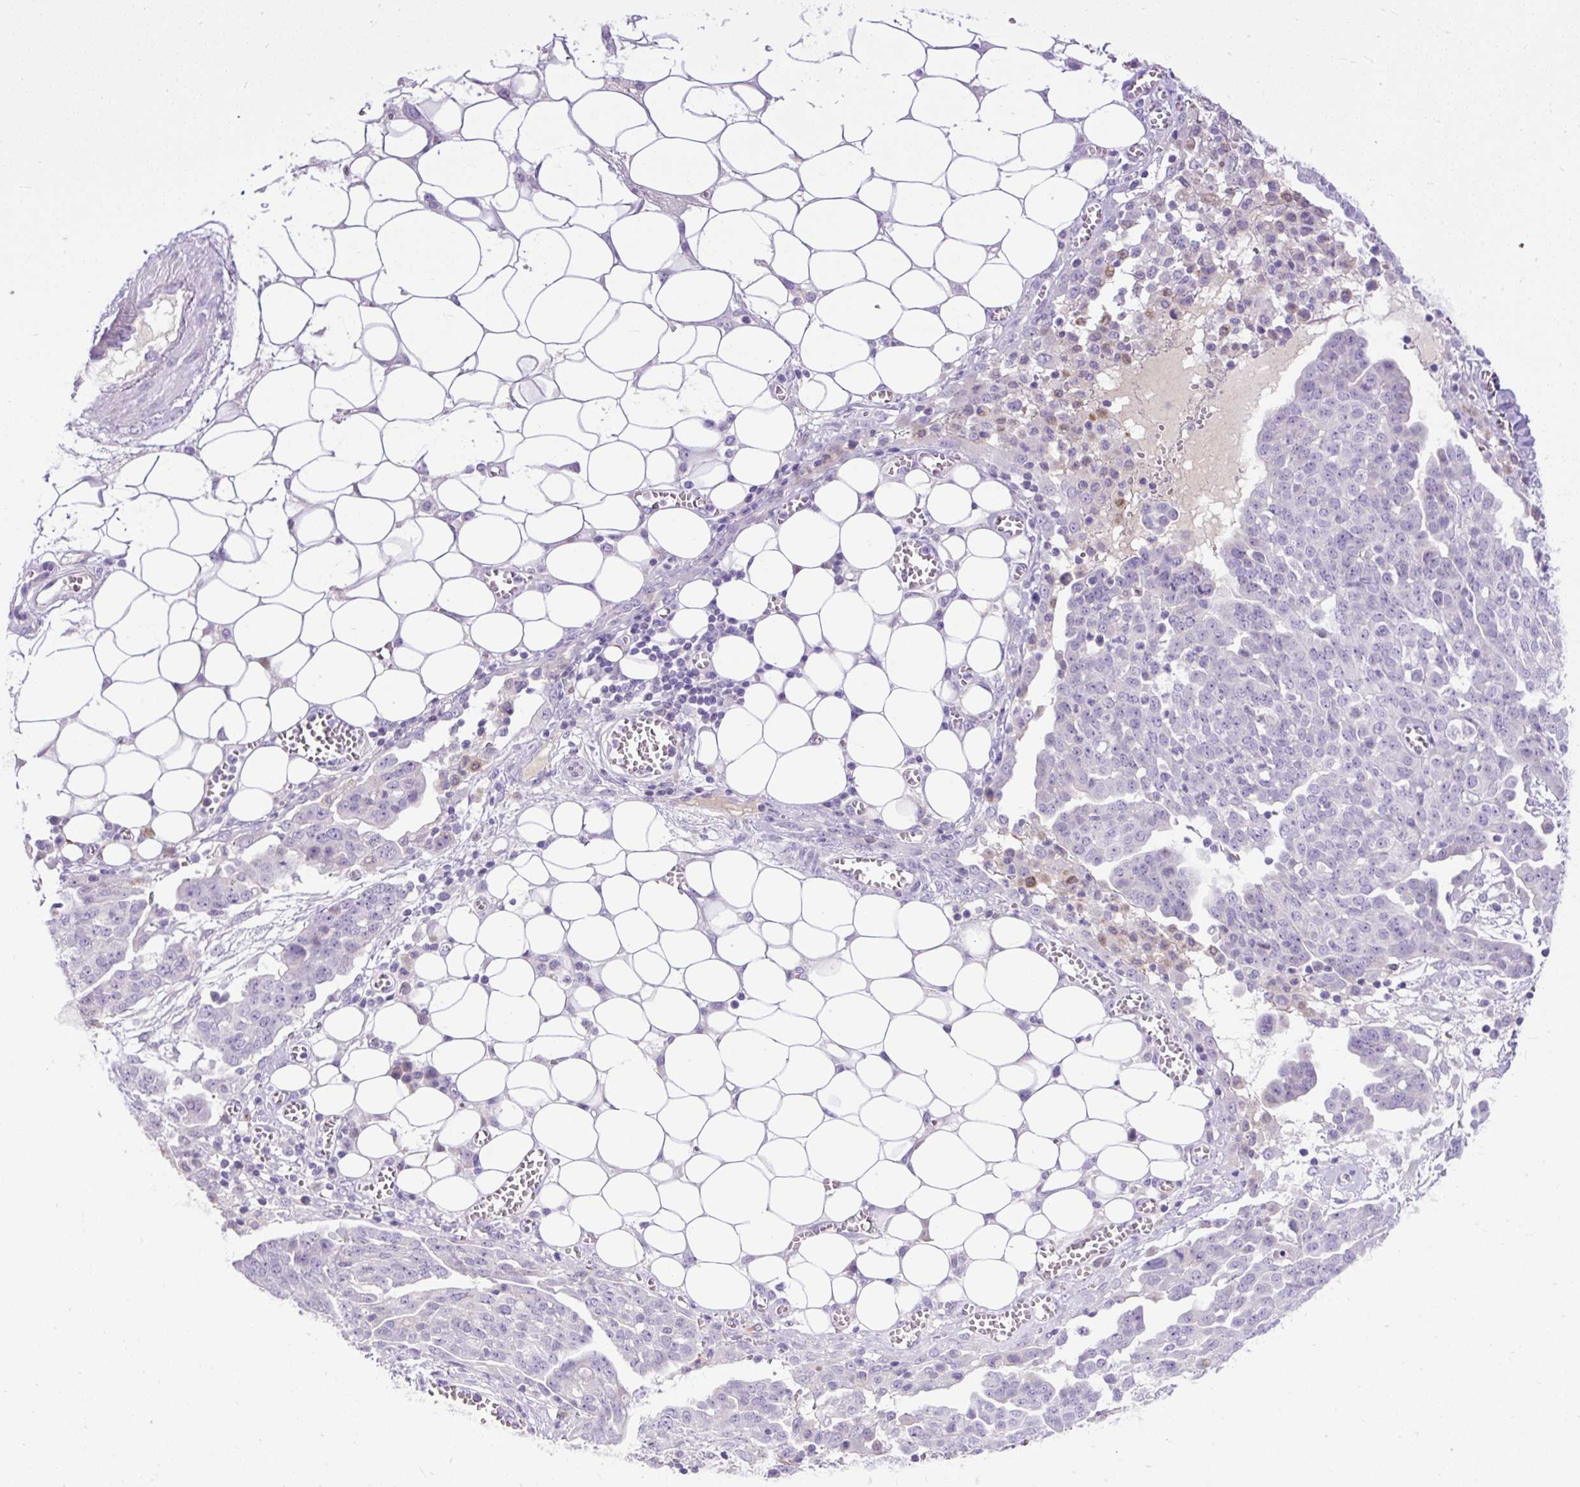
{"staining": {"intensity": "negative", "quantity": "none", "location": "none"}, "tissue": "ovarian cancer", "cell_type": "Tumor cells", "image_type": "cancer", "snomed": [{"axis": "morphology", "description": "Cystadenocarcinoma, serous, NOS"}, {"axis": "topography", "description": "Soft tissue"}, {"axis": "topography", "description": "Ovary"}], "caption": "This histopathology image is of serous cystadenocarcinoma (ovarian) stained with immunohistochemistry (IHC) to label a protein in brown with the nuclei are counter-stained blue. There is no positivity in tumor cells.", "gene": "SPTBN5", "patient": {"sex": "female", "age": 57}}